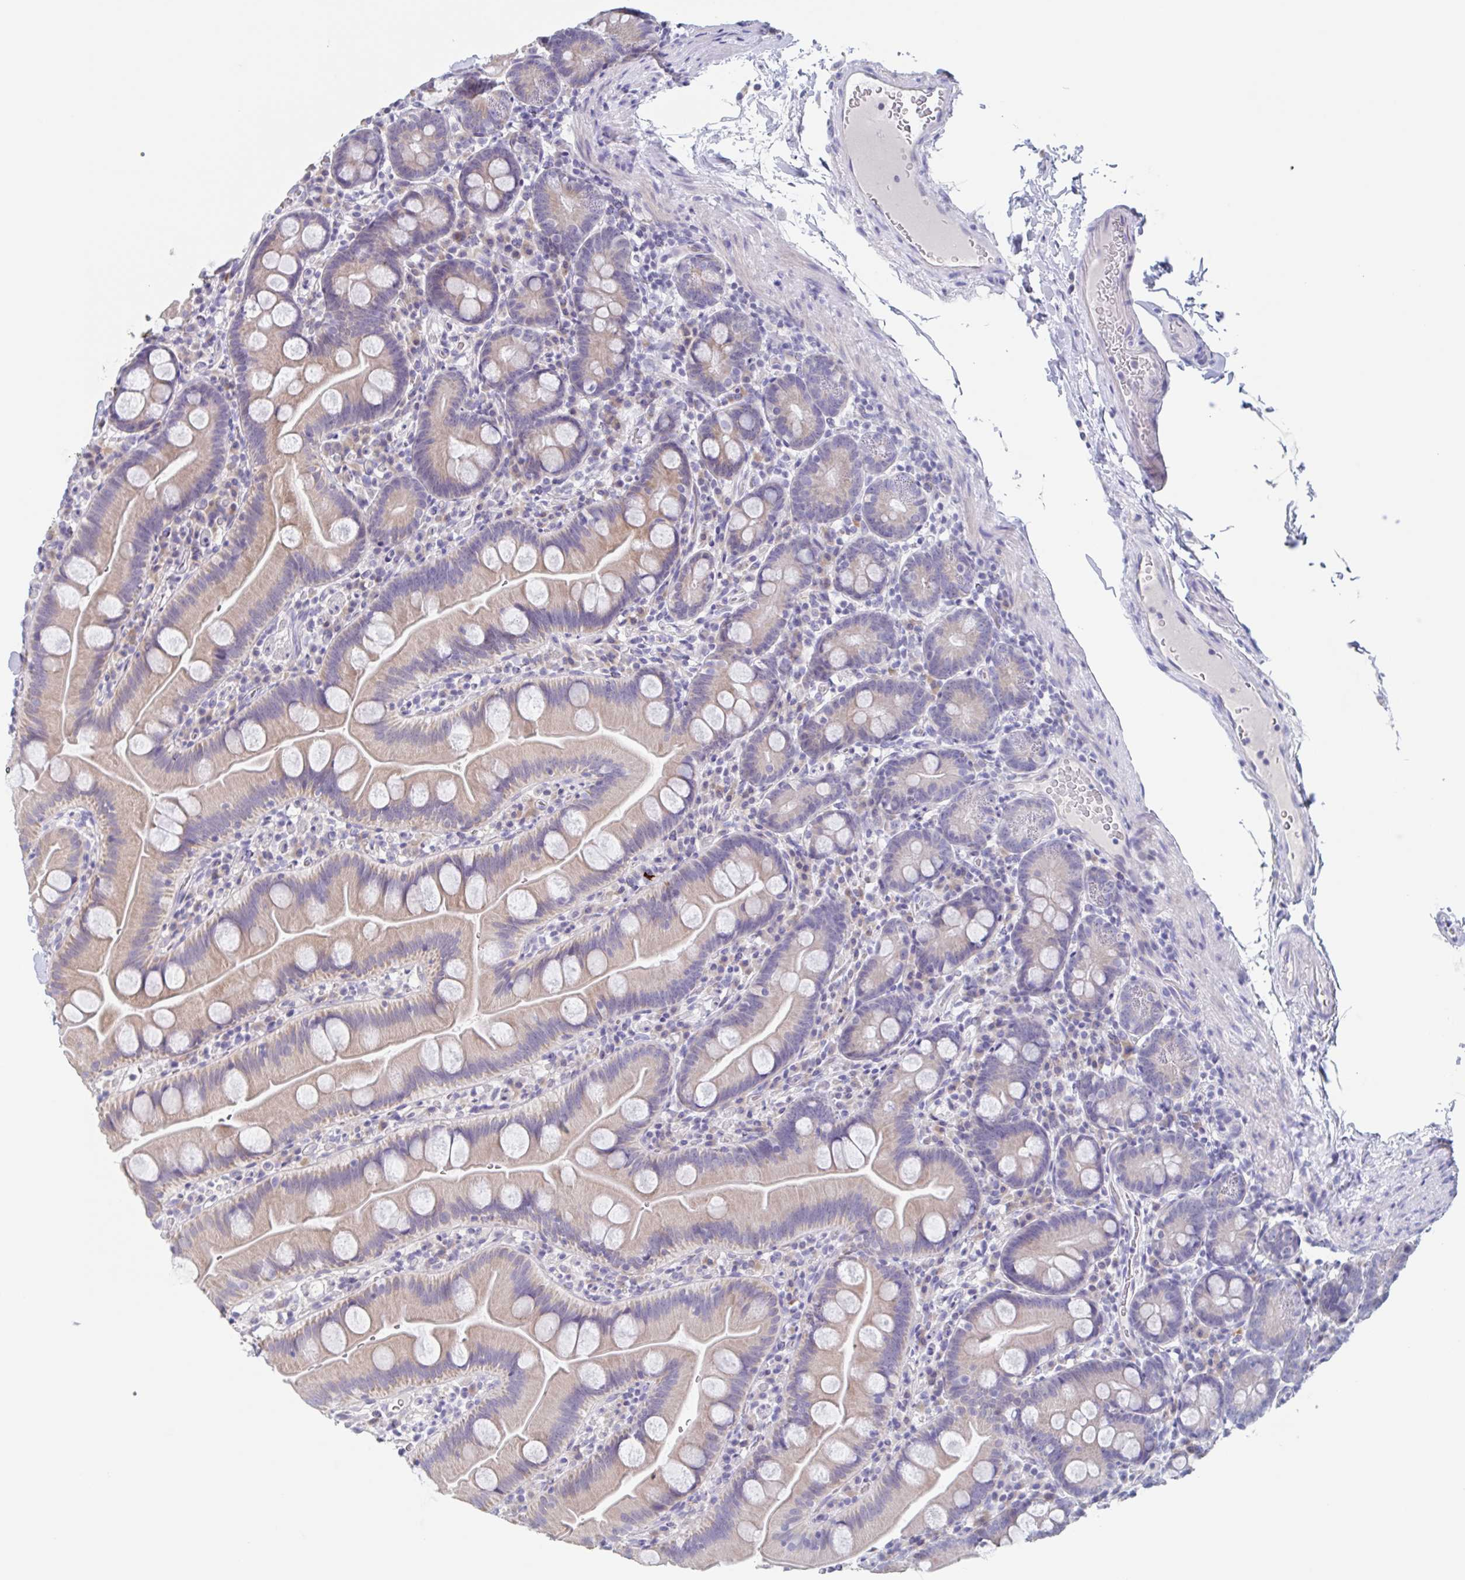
{"staining": {"intensity": "weak", "quantity": "25%-75%", "location": "cytoplasmic/membranous"}, "tissue": "small intestine", "cell_type": "Glandular cells", "image_type": "normal", "snomed": [{"axis": "morphology", "description": "Normal tissue, NOS"}, {"axis": "topography", "description": "Small intestine"}], "caption": "Unremarkable small intestine displays weak cytoplasmic/membranous staining in approximately 25%-75% of glandular cells, visualized by immunohistochemistry.", "gene": "NOXRED1", "patient": {"sex": "female", "age": 68}}